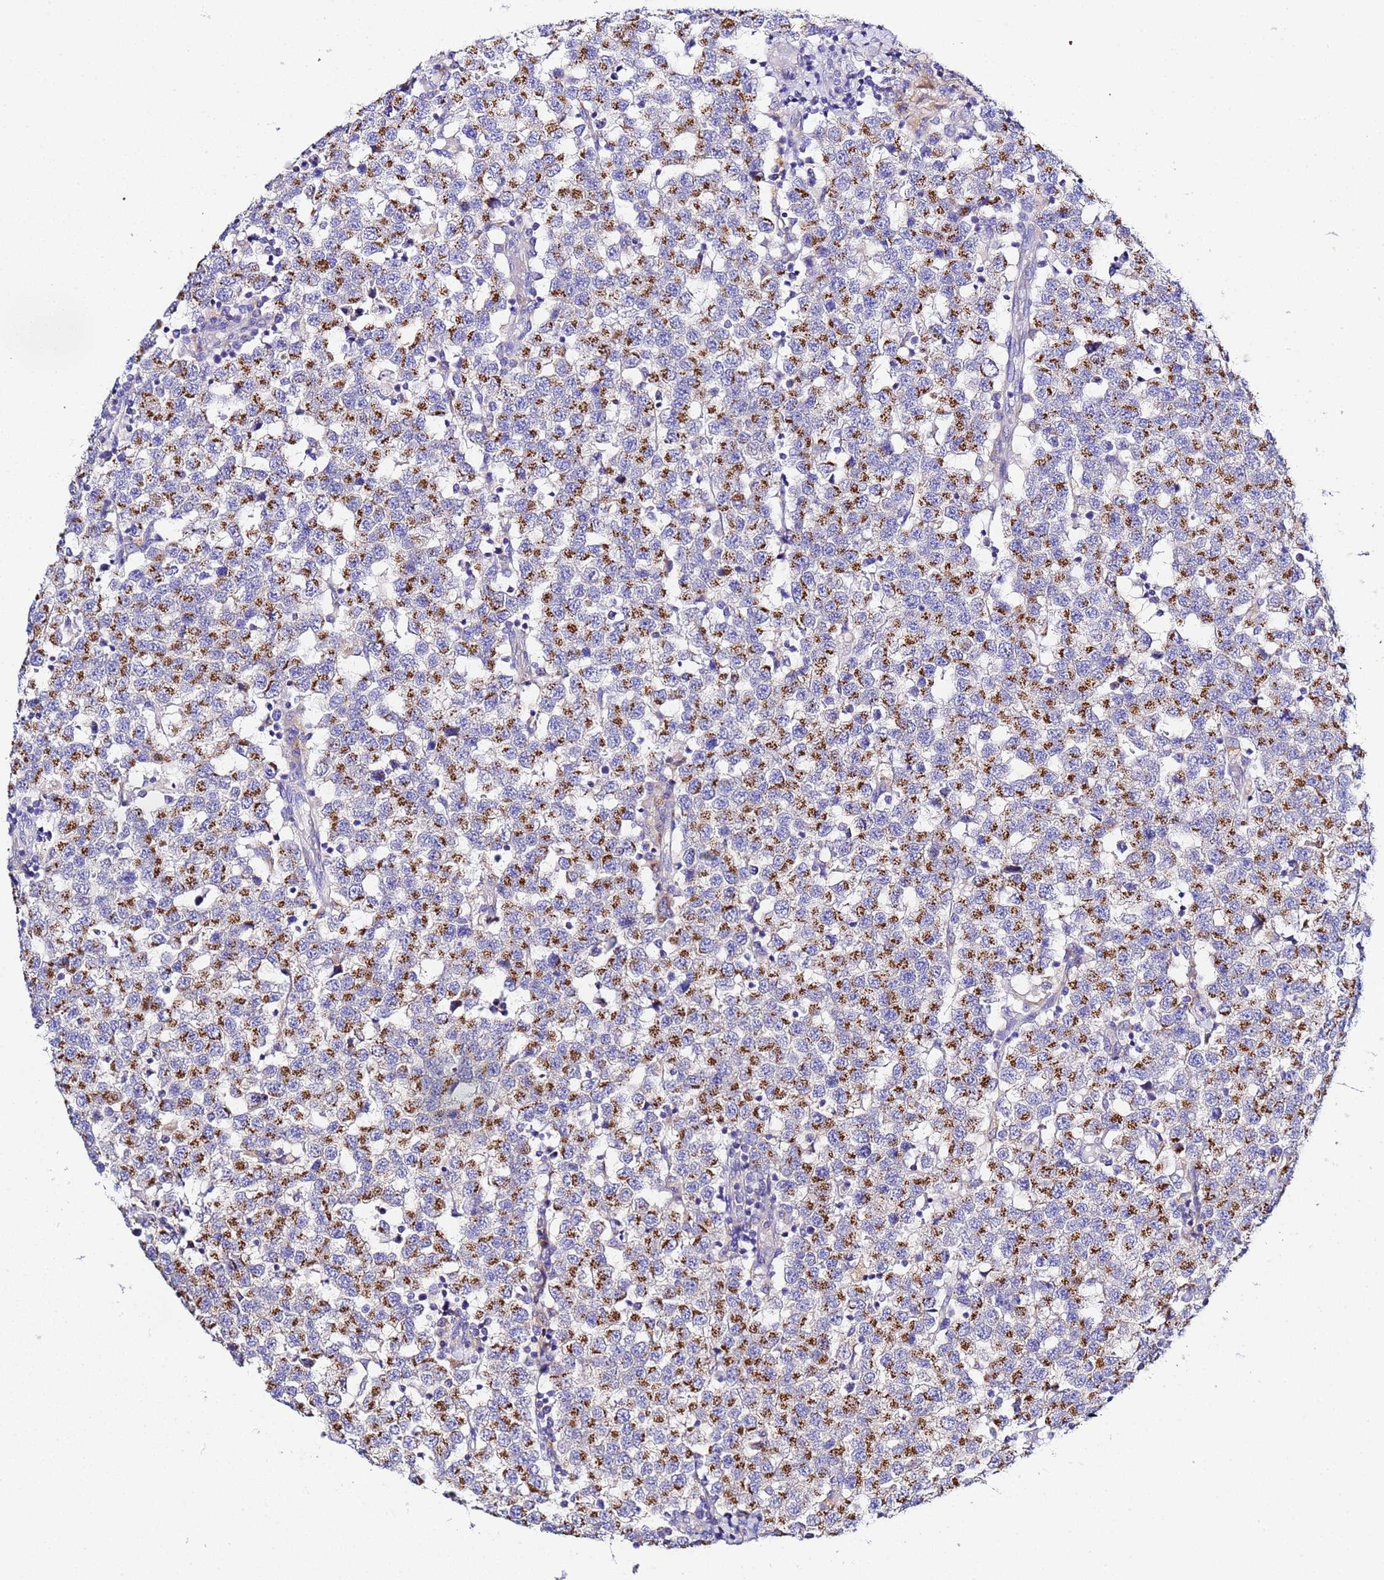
{"staining": {"intensity": "strong", "quantity": ">75%", "location": "cytoplasmic/membranous"}, "tissue": "testis cancer", "cell_type": "Tumor cells", "image_type": "cancer", "snomed": [{"axis": "morphology", "description": "Seminoma, NOS"}, {"axis": "topography", "description": "Testis"}], "caption": "Protein staining of testis cancer tissue displays strong cytoplasmic/membranous staining in about >75% of tumor cells.", "gene": "VTI1B", "patient": {"sex": "male", "age": 34}}